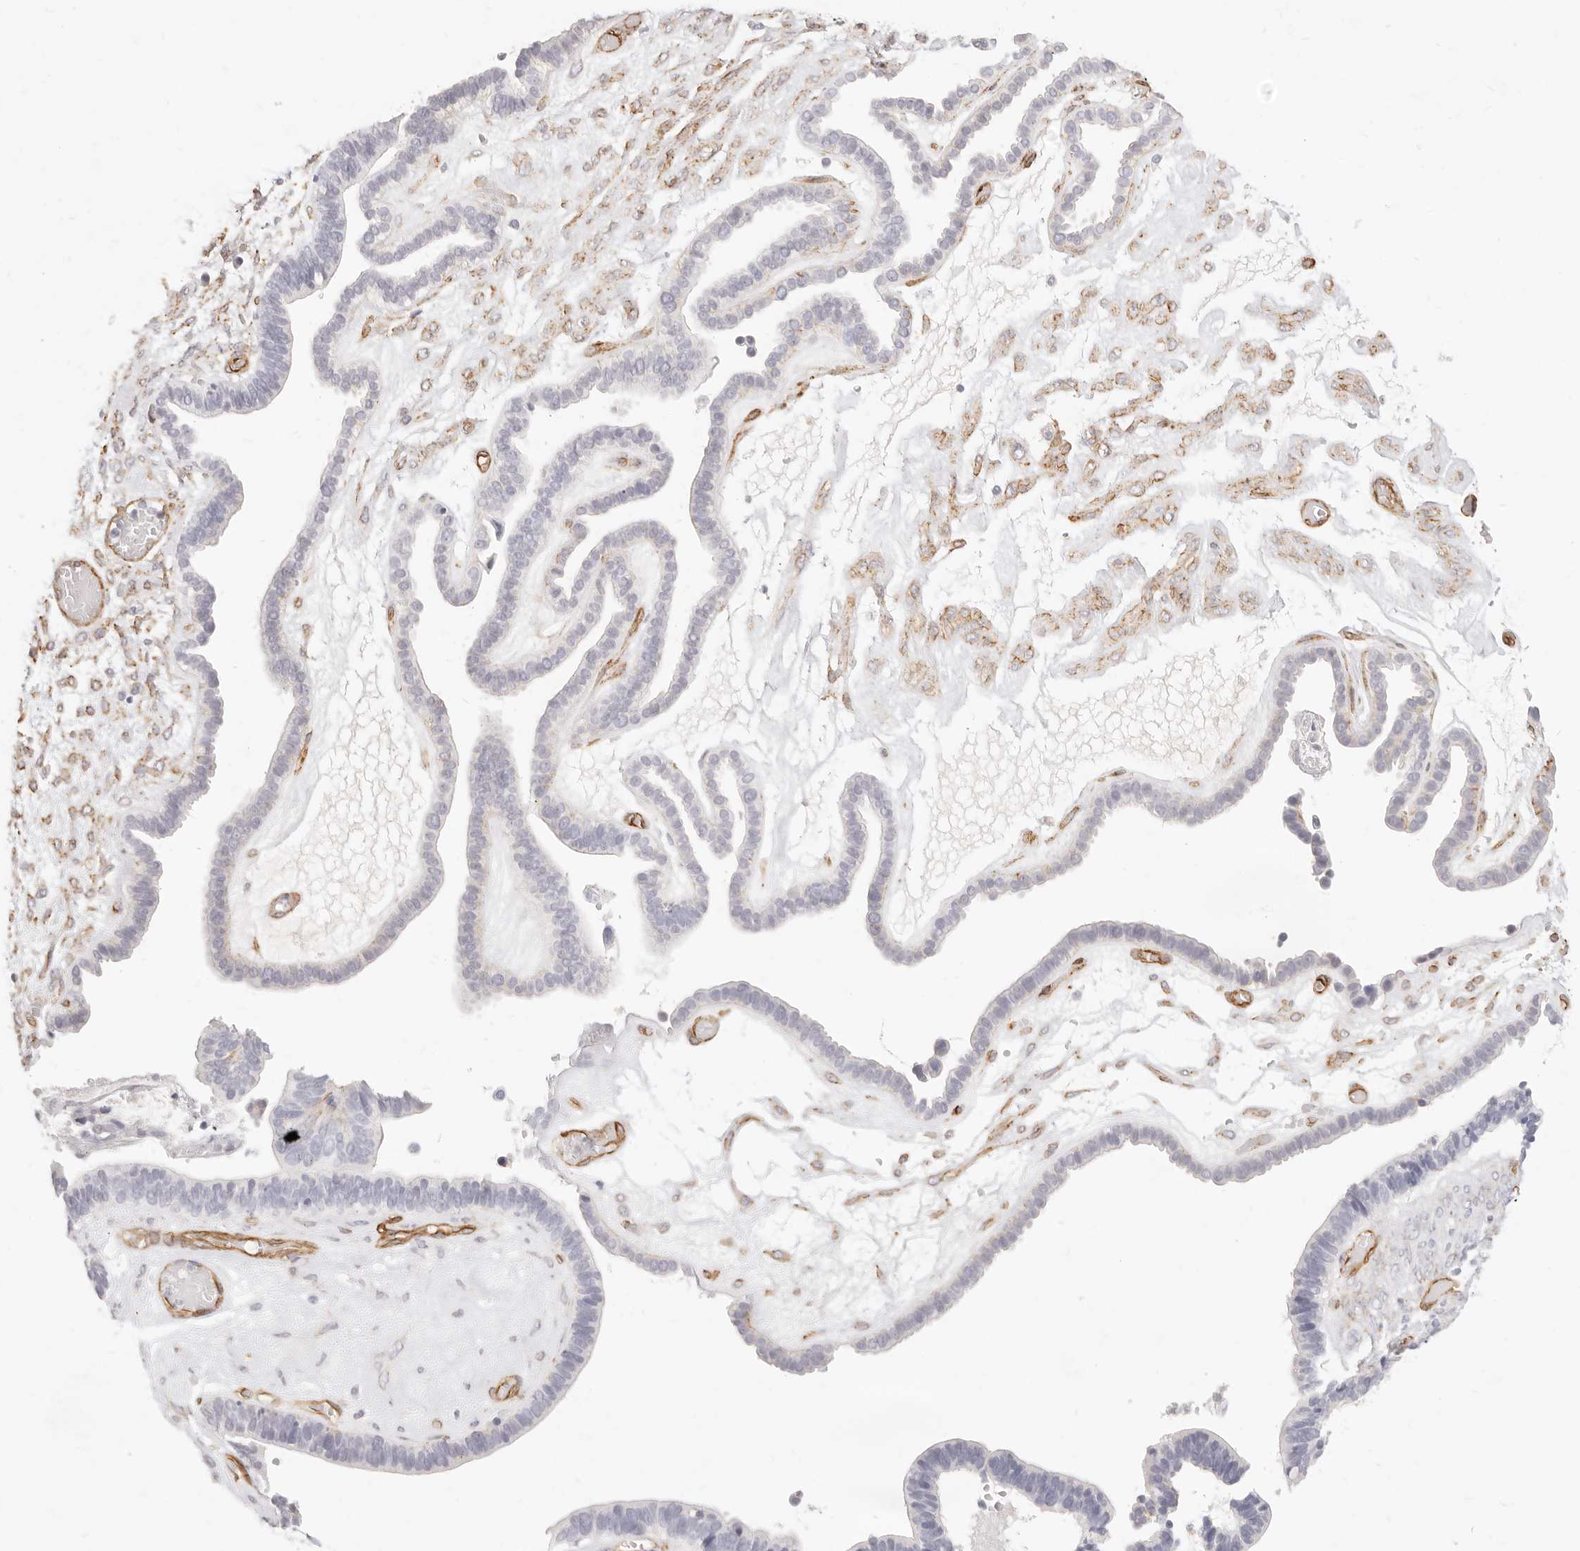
{"staining": {"intensity": "negative", "quantity": "none", "location": "none"}, "tissue": "ovarian cancer", "cell_type": "Tumor cells", "image_type": "cancer", "snomed": [{"axis": "morphology", "description": "Cystadenocarcinoma, serous, NOS"}, {"axis": "topography", "description": "Ovary"}], "caption": "This is a micrograph of IHC staining of ovarian cancer, which shows no positivity in tumor cells.", "gene": "NUS1", "patient": {"sex": "female", "age": 56}}